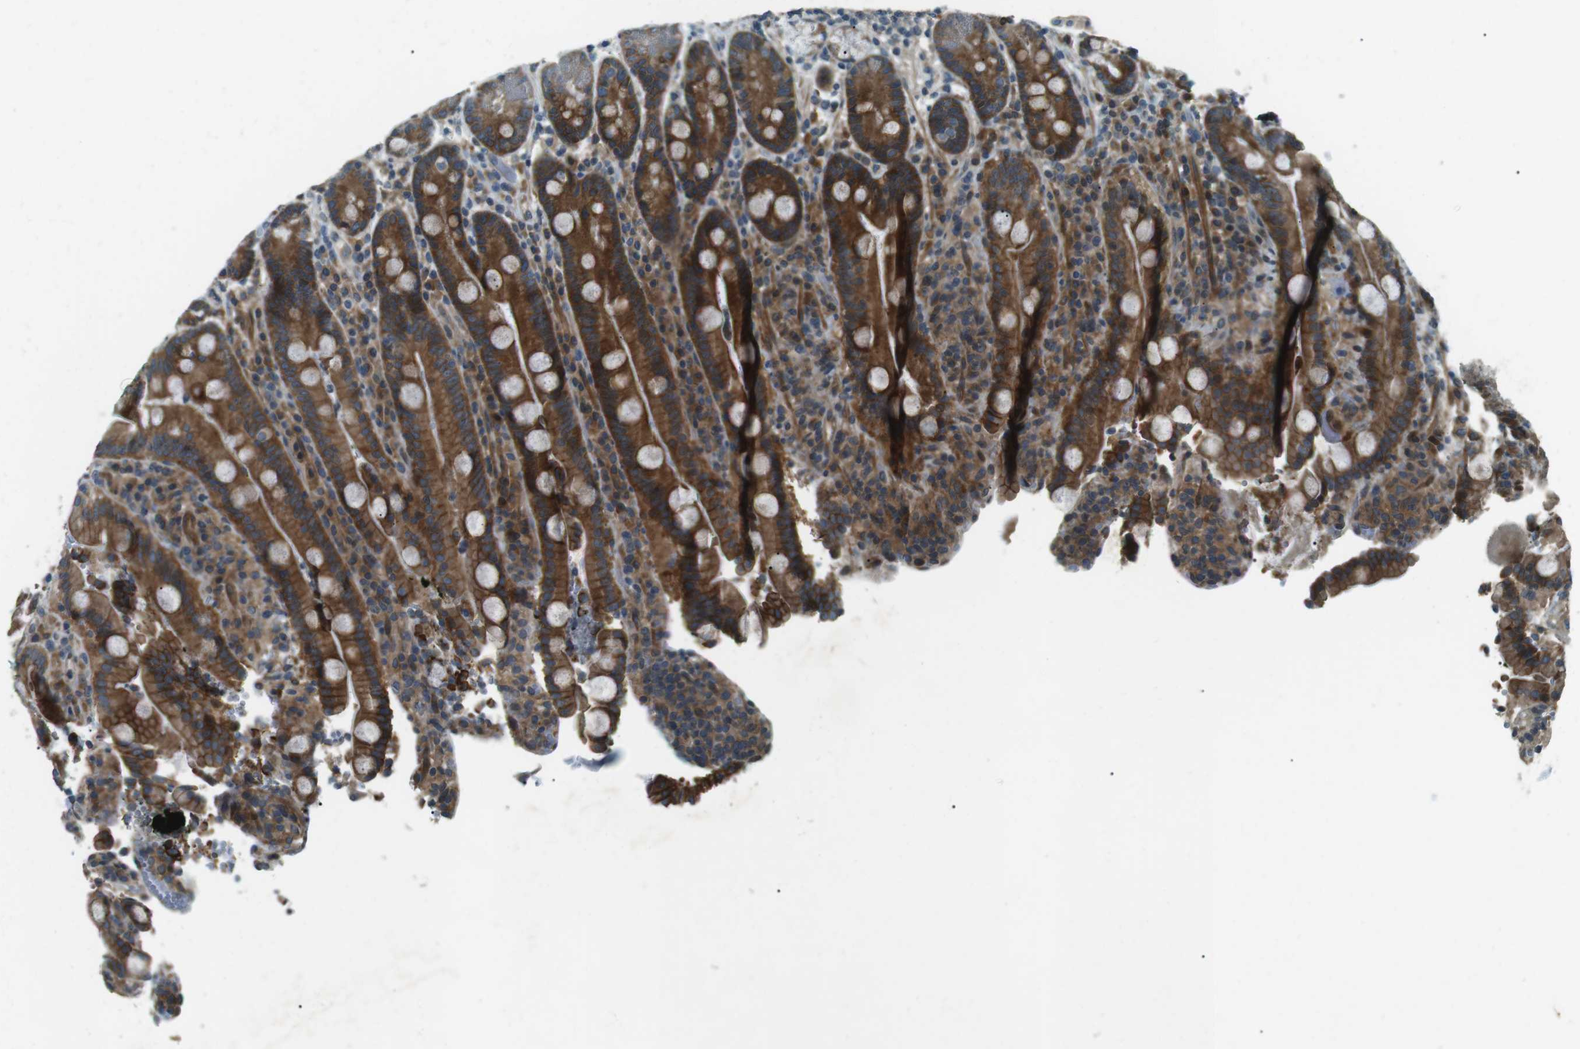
{"staining": {"intensity": "strong", "quantity": ">75%", "location": "cytoplasmic/membranous"}, "tissue": "duodenum", "cell_type": "Glandular cells", "image_type": "normal", "snomed": [{"axis": "morphology", "description": "Normal tissue, NOS"}, {"axis": "topography", "description": "Small intestine, NOS"}], "caption": "Immunohistochemical staining of normal duodenum displays >75% levels of strong cytoplasmic/membranous protein expression in about >75% of glandular cells.", "gene": "TMEM74", "patient": {"sex": "female", "age": 71}}